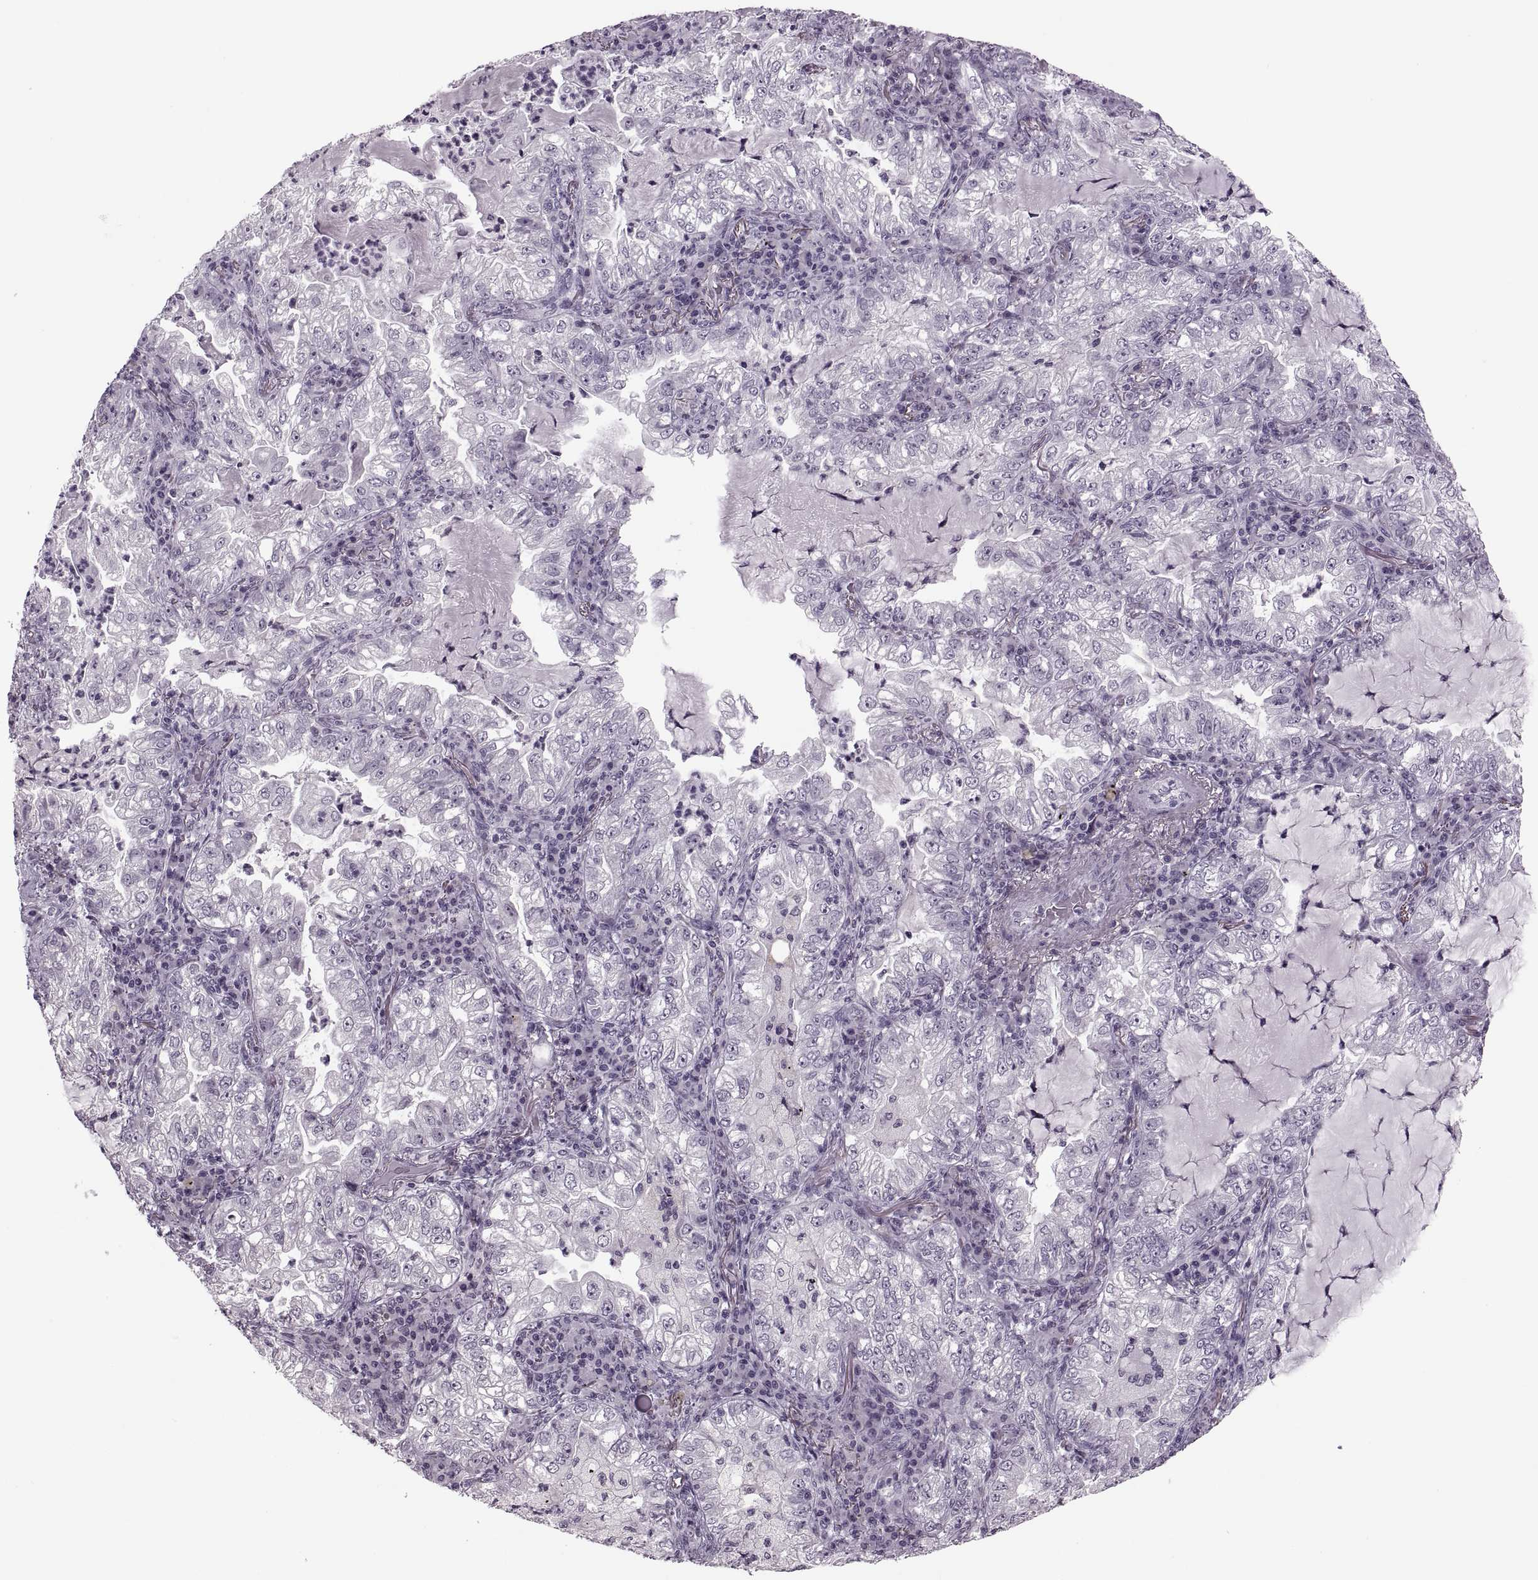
{"staining": {"intensity": "negative", "quantity": "none", "location": "none"}, "tissue": "lung cancer", "cell_type": "Tumor cells", "image_type": "cancer", "snomed": [{"axis": "morphology", "description": "Adenocarcinoma, NOS"}, {"axis": "topography", "description": "Lung"}], "caption": "Immunohistochemistry image of neoplastic tissue: human adenocarcinoma (lung) stained with DAB displays no significant protein positivity in tumor cells.", "gene": "PAGE5", "patient": {"sex": "female", "age": 73}}